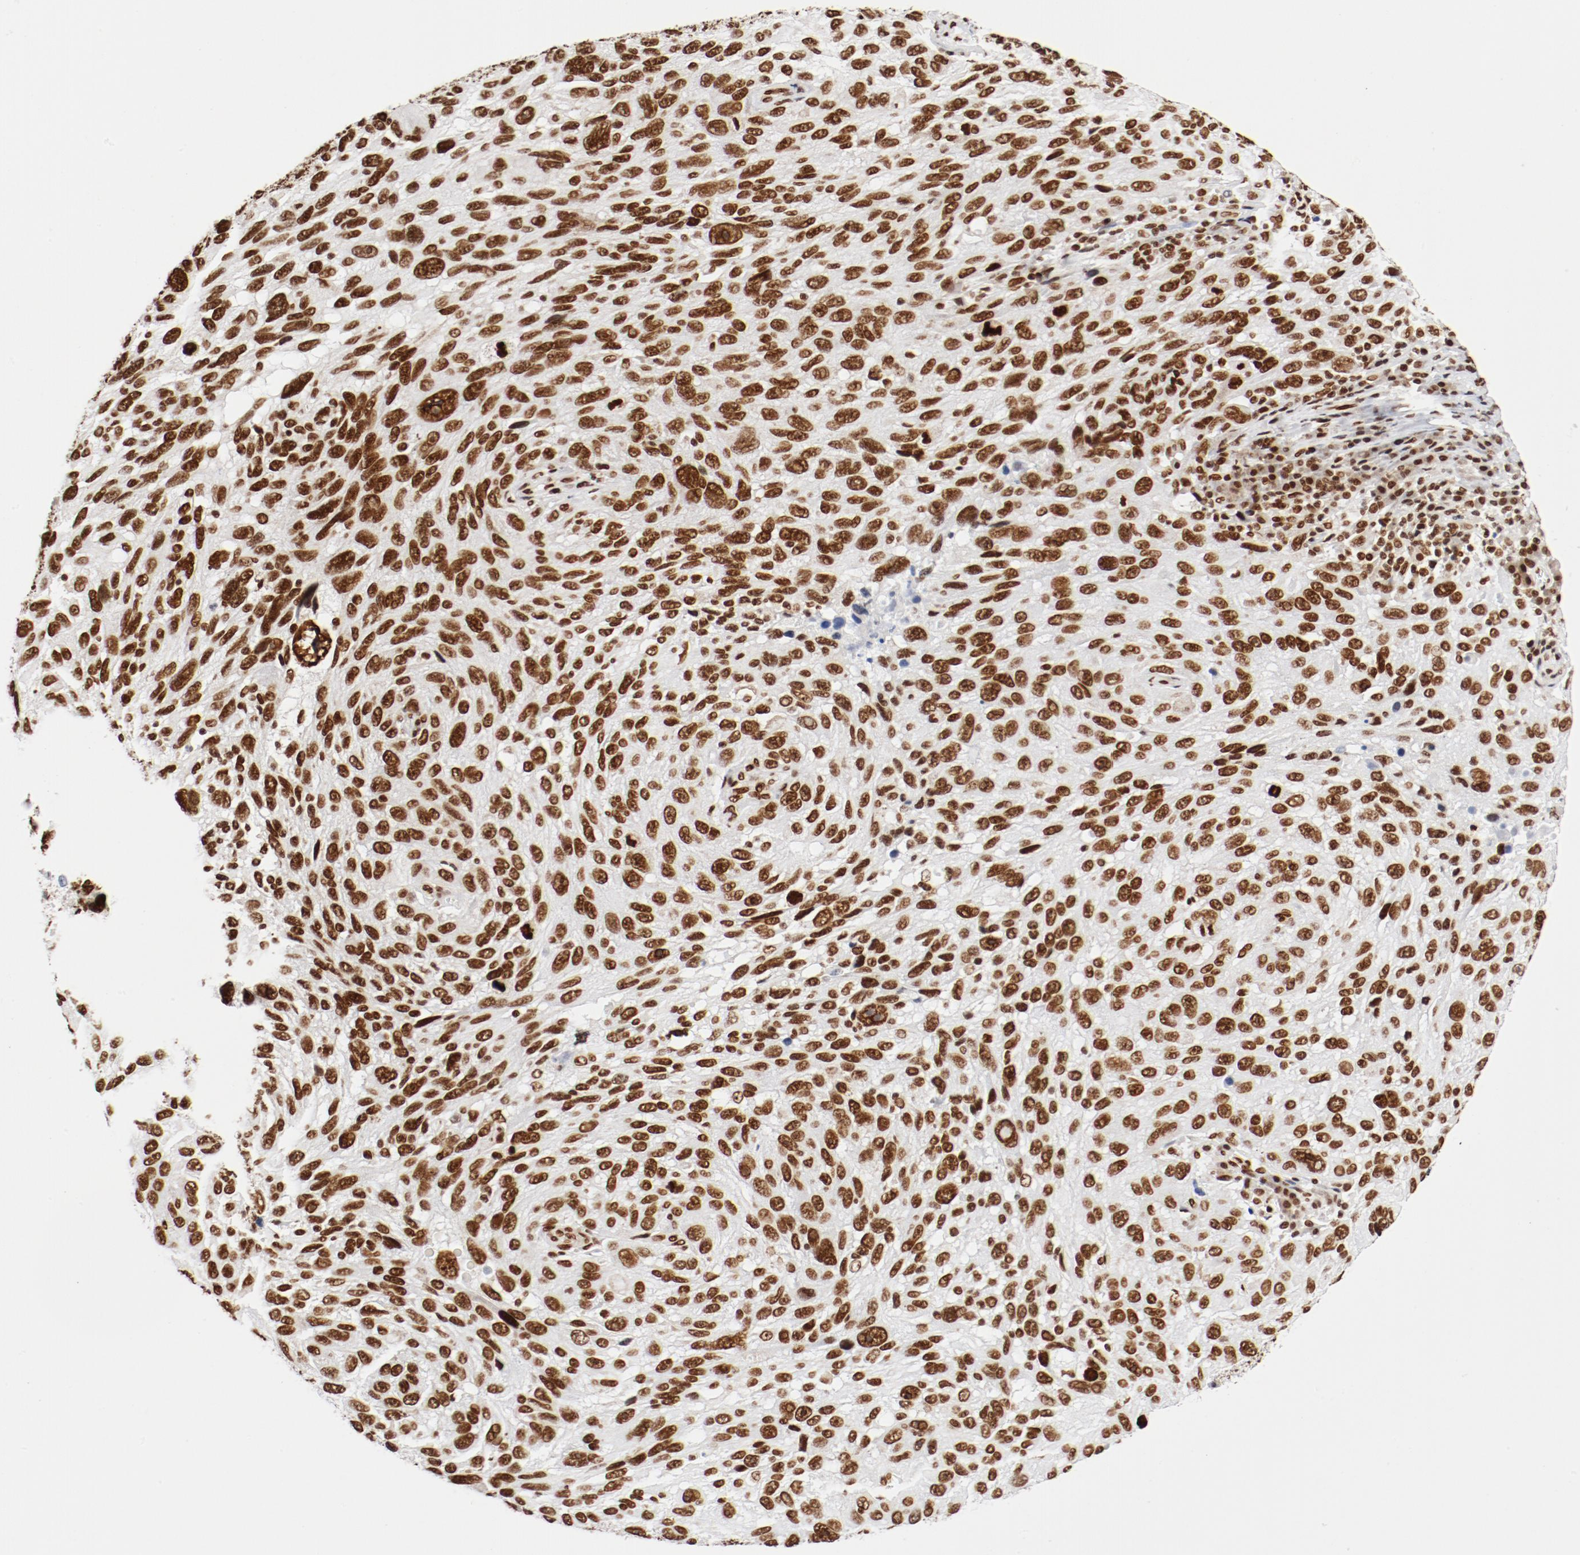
{"staining": {"intensity": "strong", "quantity": ">75%", "location": "nuclear"}, "tissue": "melanoma", "cell_type": "Tumor cells", "image_type": "cancer", "snomed": [{"axis": "morphology", "description": "Malignant melanoma, NOS"}, {"axis": "topography", "description": "Skin"}], "caption": "A high amount of strong nuclear positivity is present in approximately >75% of tumor cells in melanoma tissue.", "gene": "CTBP1", "patient": {"sex": "male", "age": 53}}